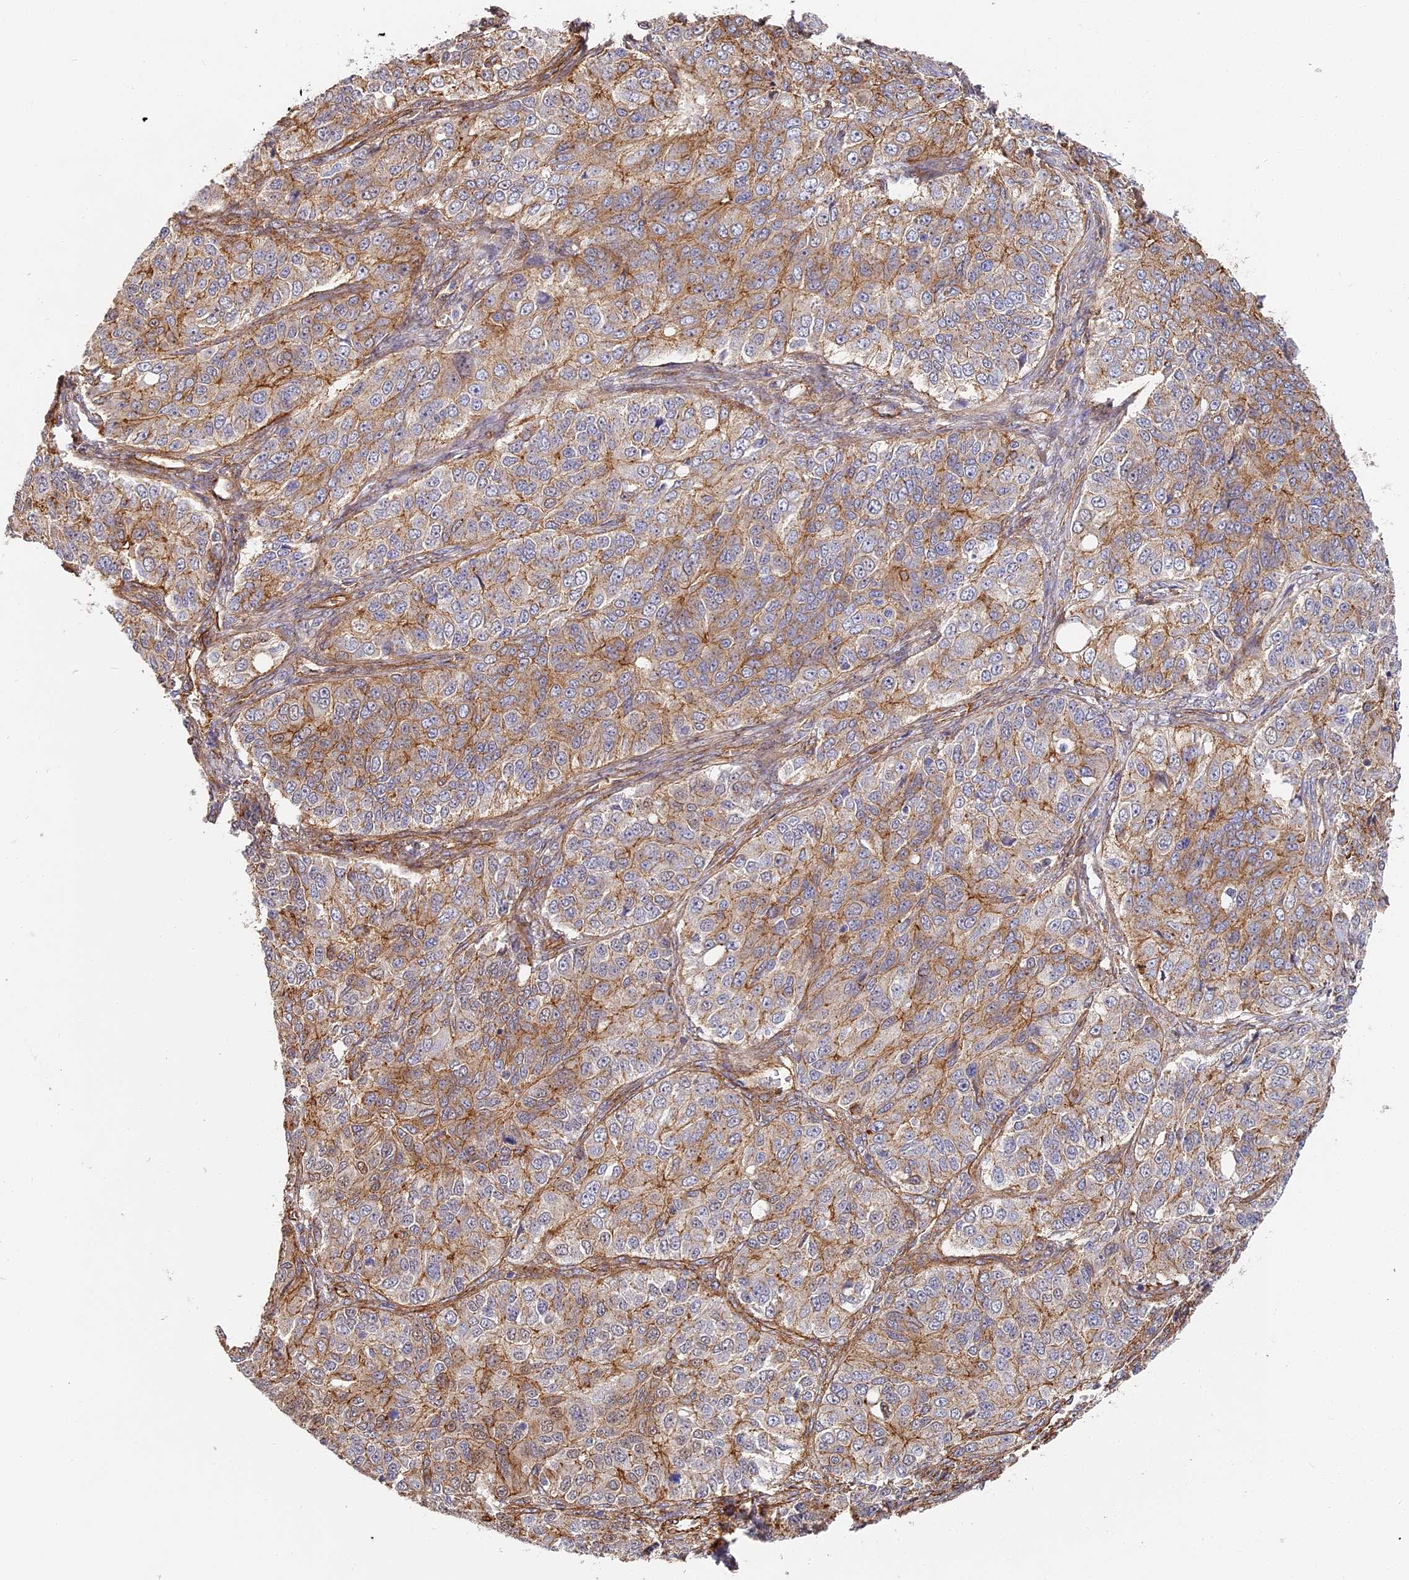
{"staining": {"intensity": "moderate", "quantity": ">75%", "location": "cytoplasmic/membranous"}, "tissue": "ovarian cancer", "cell_type": "Tumor cells", "image_type": "cancer", "snomed": [{"axis": "morphology", "description": "Carcinoma, endometroid"}, {"axis": "topography", "description": "Ovary"}], "caption": "DAB (3,3'-diaminobenzidine) immunohistochemical staining of human ovarian cancer shows moderate cytoplasmic/membranous protein positivity in approximately >75% of tumor cells. (Stains: DAB in brown, nuclei in blue, Microscopy: brightfield microscopy at high magnification).", "gene": "CCDC30", "patient": {"sex": "female", "age": 51}}